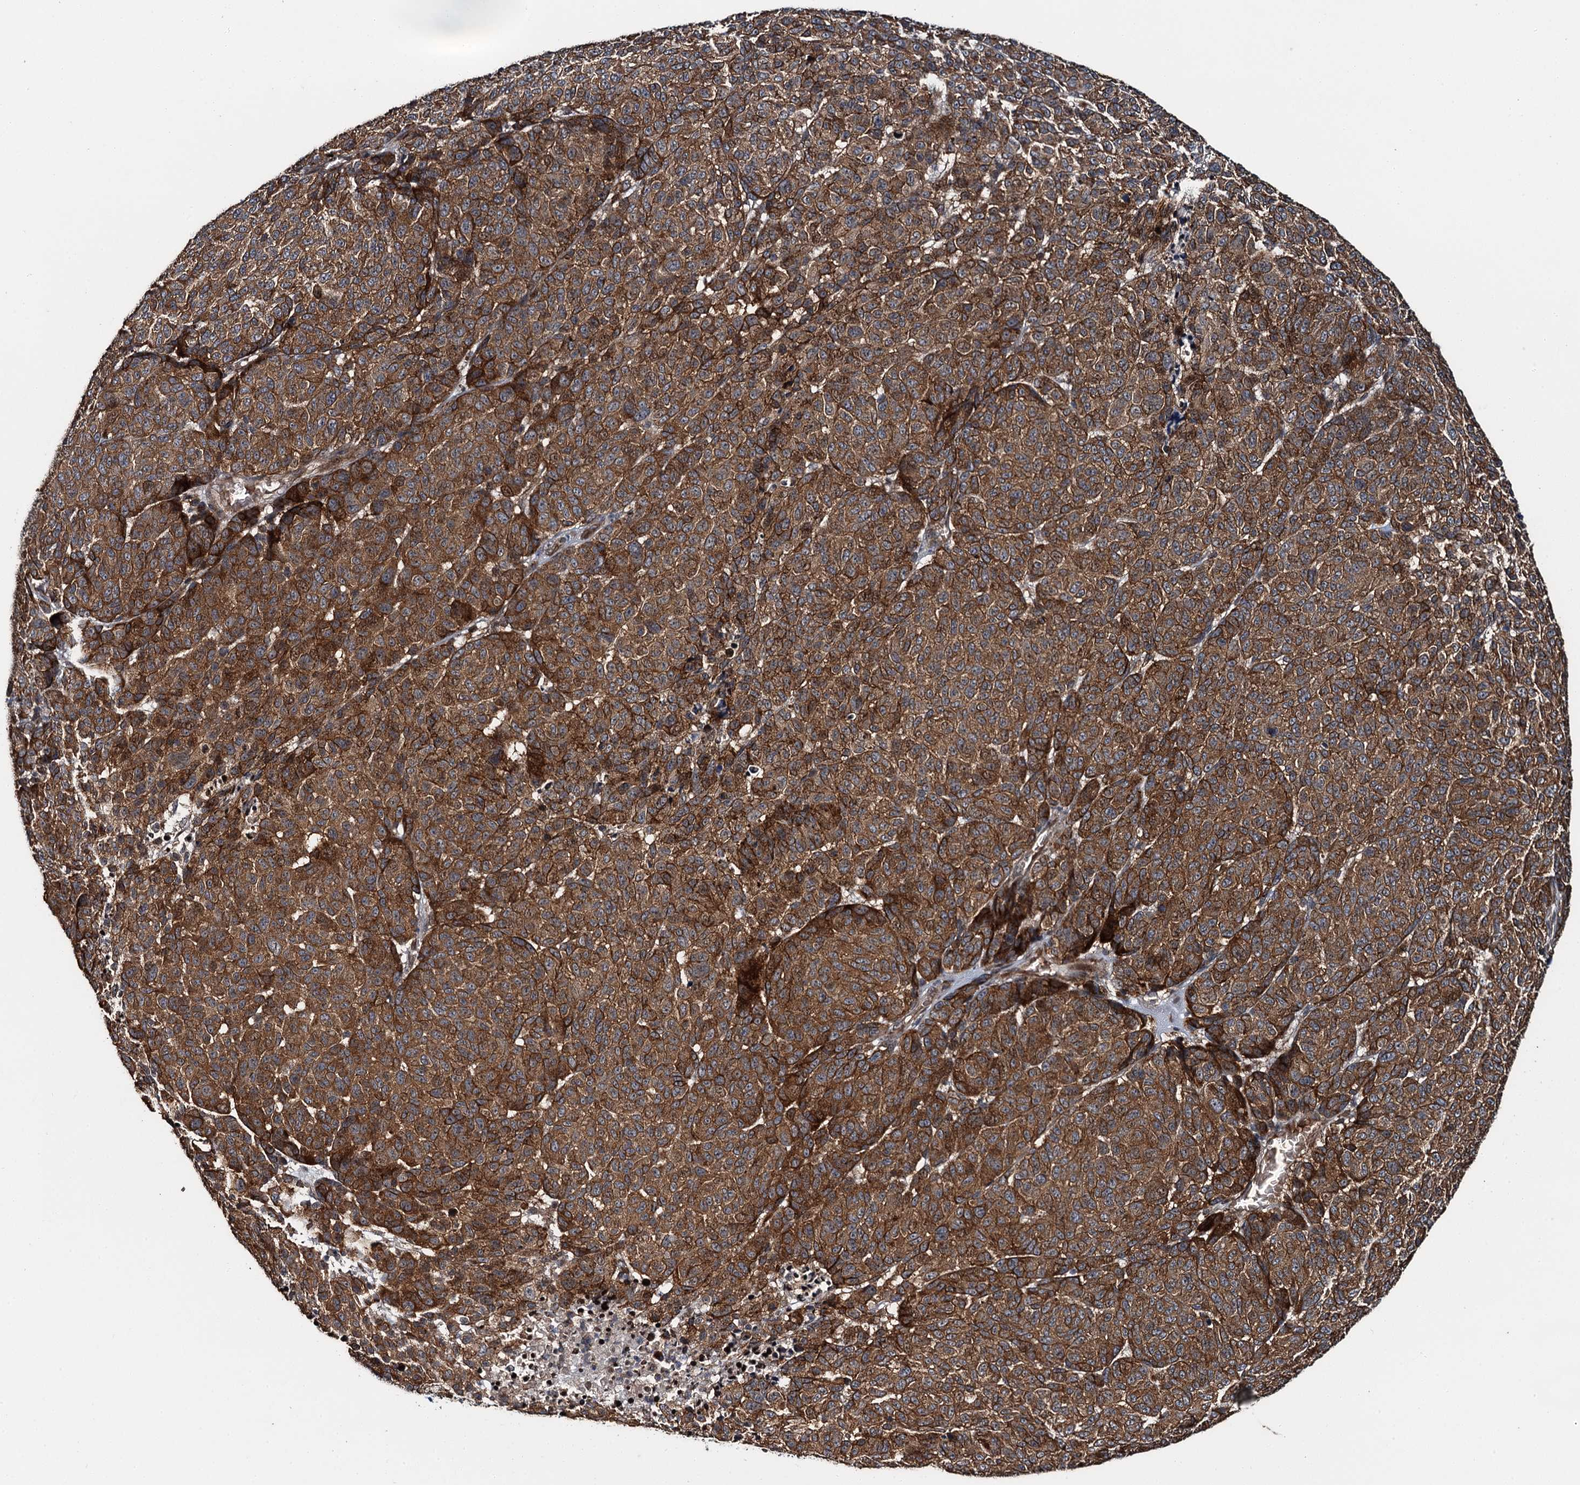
{"staining": {"intensity": "moderate", "quantity": ">75%", "location": "cytoplasmic/membranous"}, "tissue": "melanoma", "cell_type": "Tumor cells", "image_type": "cancer", "snomed": [{"axis": "morphology", "description": "Malignant melanoma, NOS"}, {"axis": "topography", "description": "Skin"}], "caption": "This photomicrograph shows immunohistochemistry staining of malignant melanoma, with medium moderate cytoplasmic/membranous staining in about >75% of tumor cells.", "gene": "SNX32", "patient": {"sex": "male", "age": 49}}